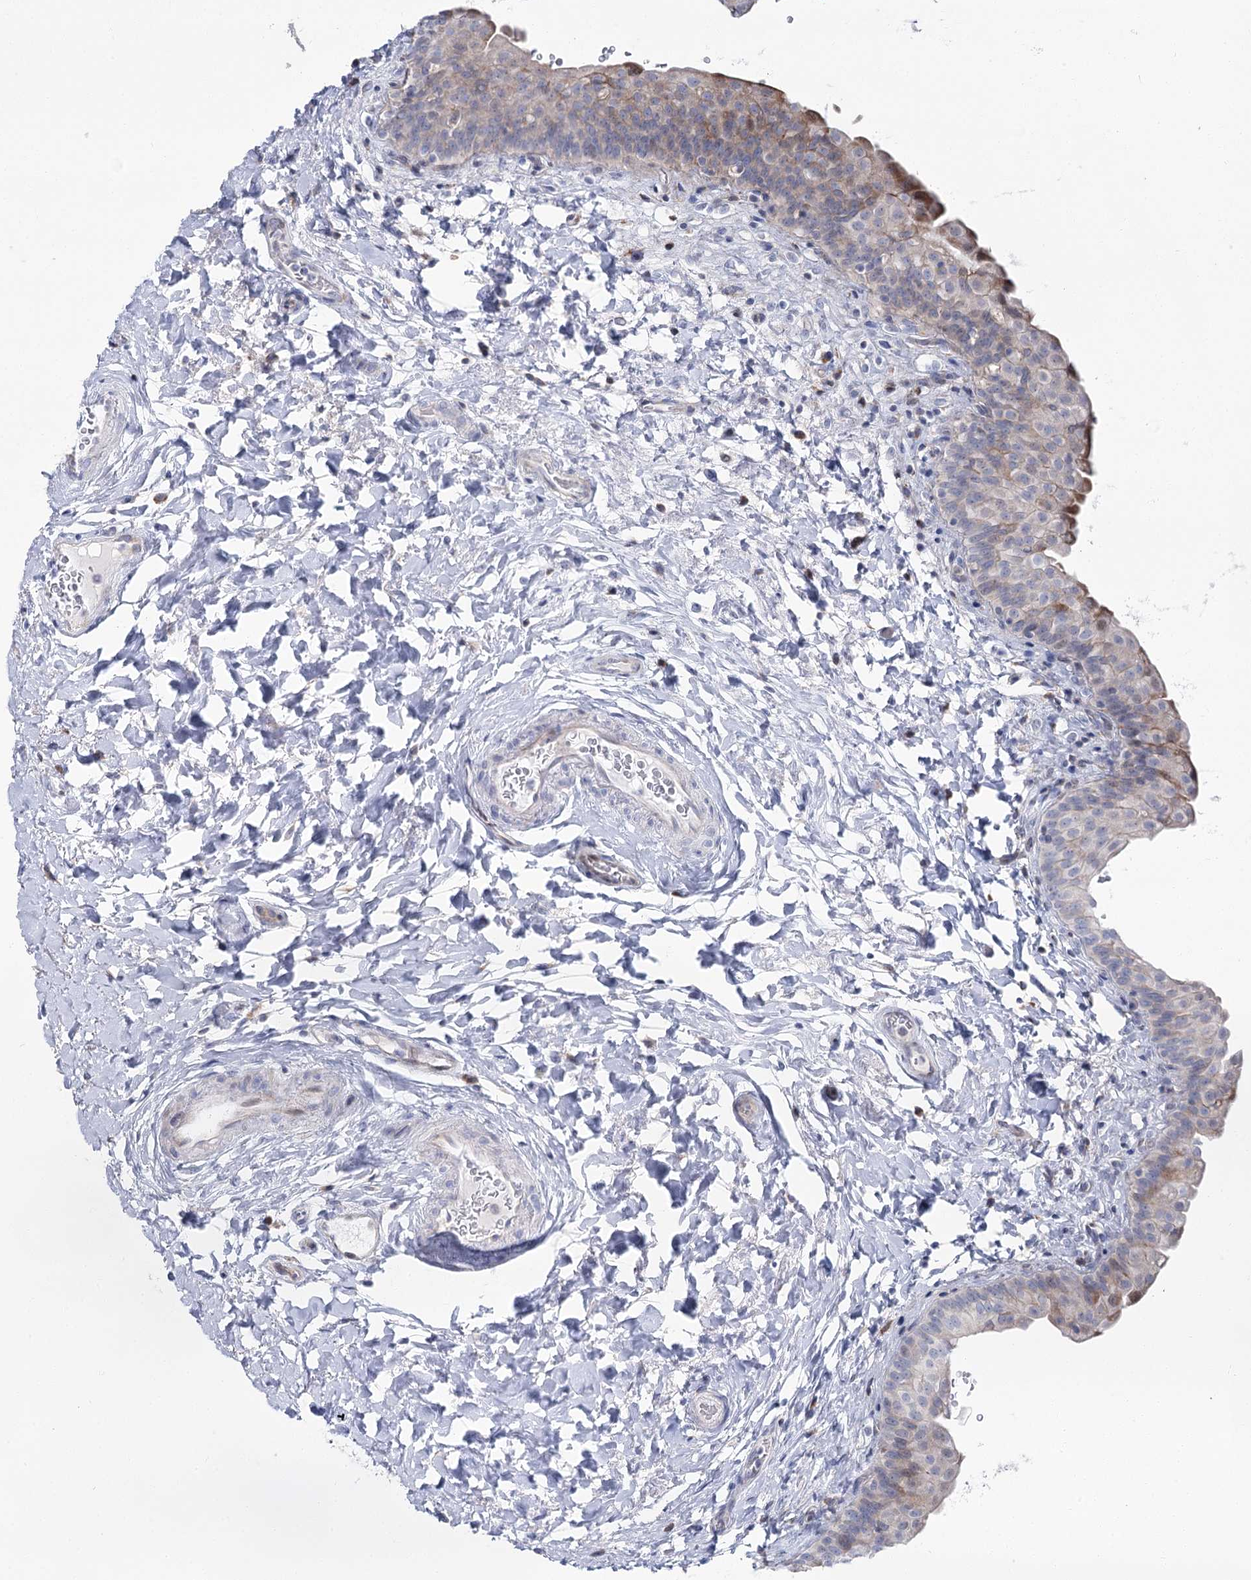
{"staining": {"intensity": "weak", "quantity": "<25%", "location": "cytoplasmic/membranous"}, "tissue": "urinary bladder", "cell_type": "Urothelial cells", "image_type": "normal", "snomed": [{"axis": "morphology", "description": "Normal tissue, NOS"}, {"axis": "topography", "description": "Urinary bladder"}], "caption": "Urinary bladder stained for a protein using IHC shows no staining urothelial cells.", "gene": "CPLANE1", "patient": {"sex": "male", "age": 83}}